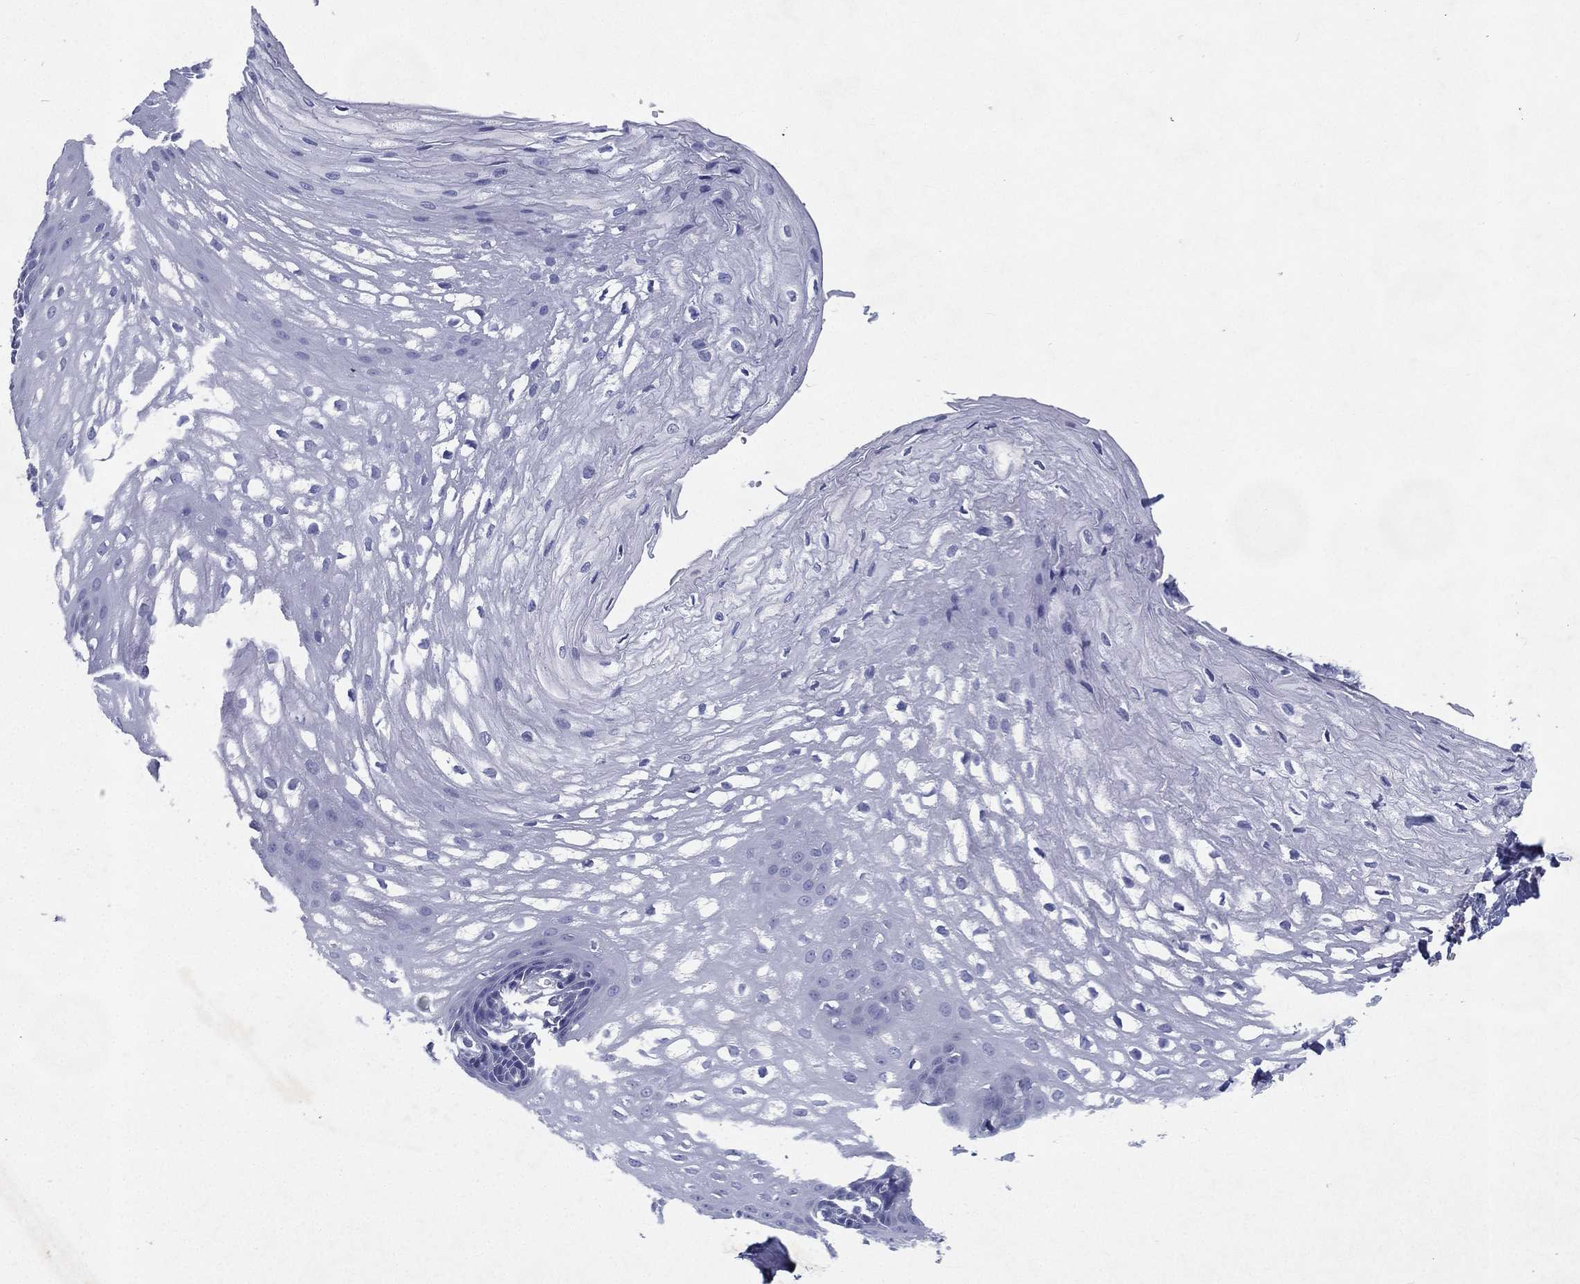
{"staining": {"intensity": "negative", "quantity": "none", "location": "none"}, "tissue": "esophagus", "cell_type": "Squamous epithelial cells", "image_type": "normal", "snomed": [{"axis": "morphology", "description": "Normal tissue, NOS"}, {"axis": "topography", "description": "Esophagus"}], "caption": "DAB immunohistochemical staining of normal esophagus shows no significant staining in squamous epithelial cells. The staining is performed using DAB brown chromogen with nuclei counter-stained in using hematoxylin.", "gene": "RGS13", "patient": {"sex": "male", "age": 72}}